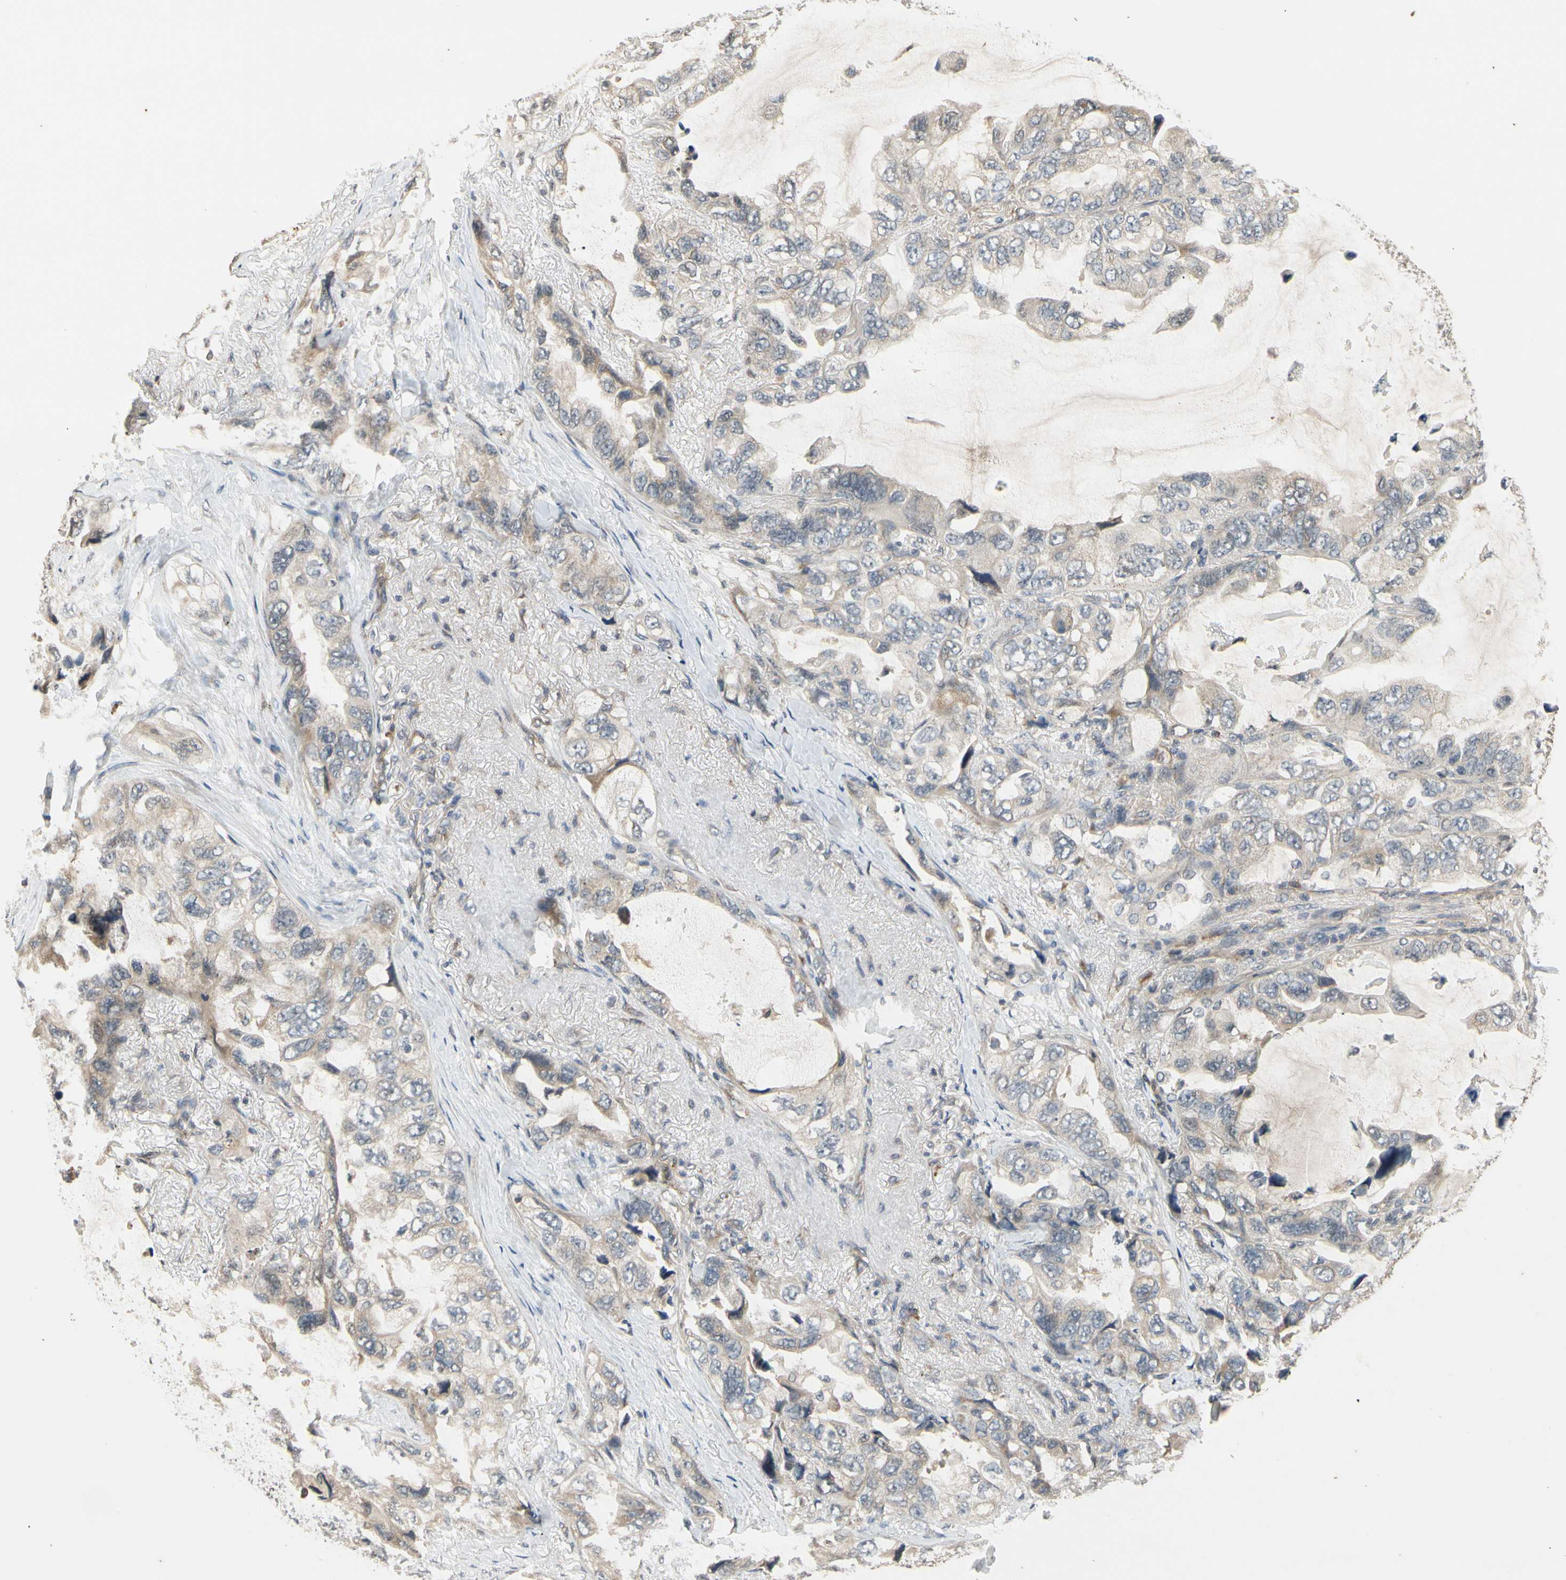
{"staining": {"intensity": "weak", "quantity": ">75%", "location": "cytoplasmic/membranous"}, "tissue": "lung cancer", "cell_type": "Tumor cells", "image_type": "cancer", "snomed": [{"axis": "morphology", "description": "Squamous cell carcinoma, NOS"}, {"axis": "topography", "description": "Lung"}], "caption": "Immunohistochemical staining of human lung cancer (squamous cell carcinoma) demonstrates low levels of weak cytoplasmic/membranous protein positivity in approximately >75% of tumor cells. The protein is shown in brown color, while the nuclei are stained blue.", "gene": "ATP2C1", "patient": {"sex": "female", "age": 73}}